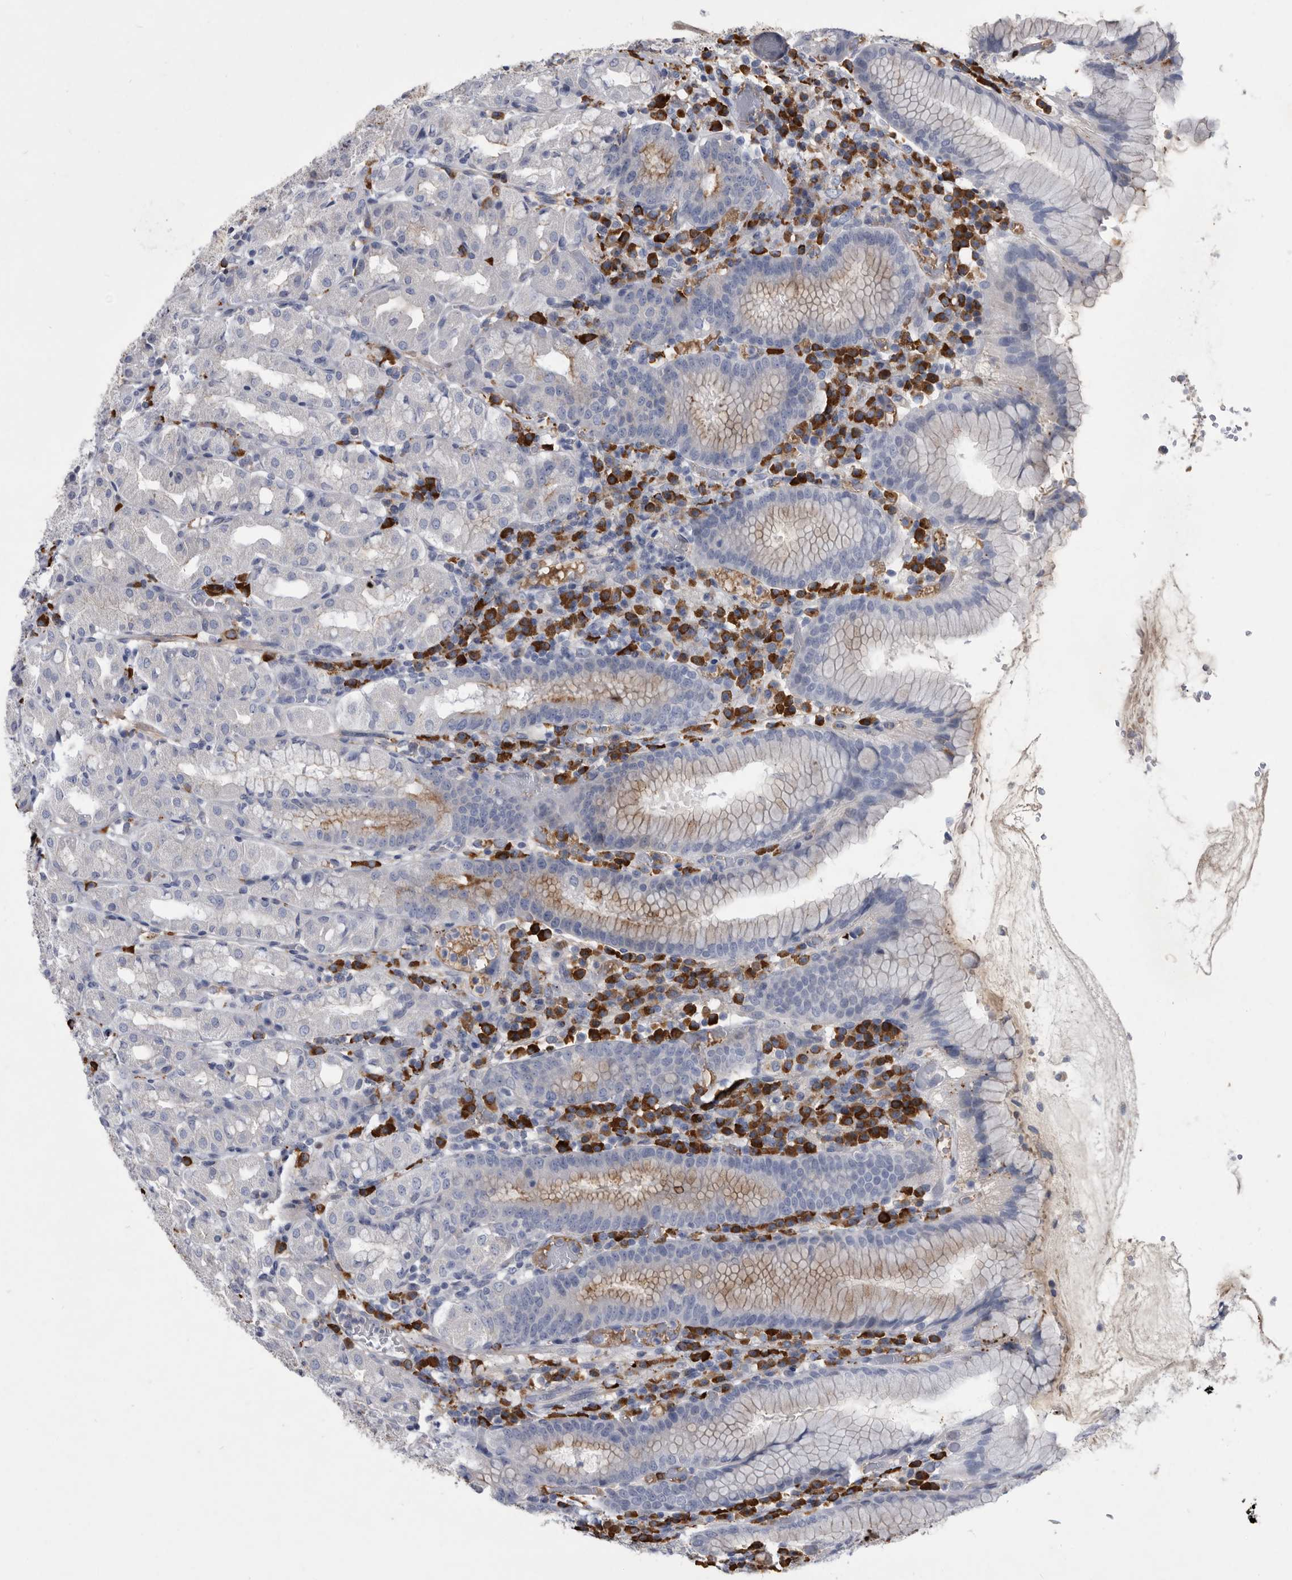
{"staining": {"intensity": "weak", "quantity": "<25%", "location": "cytoplasmic/membranous"}, "tissue": "stomach", "cell_type": "Glandular cells", "image_type": "normal", "snomed": [{"axis": "morphology", "description": "Normal tissue, NOS"}, {"axis": "topography", "description": "Stomach"}, {"axis": "topography", "description": "Stomach, lower"}], "caption": "Unremarkable stomach was stained to show a protein in brown. There is no significant positivity in glandular cells.", "gene": "BTBD6", "patient": {"sex": "female", "age": 56}}